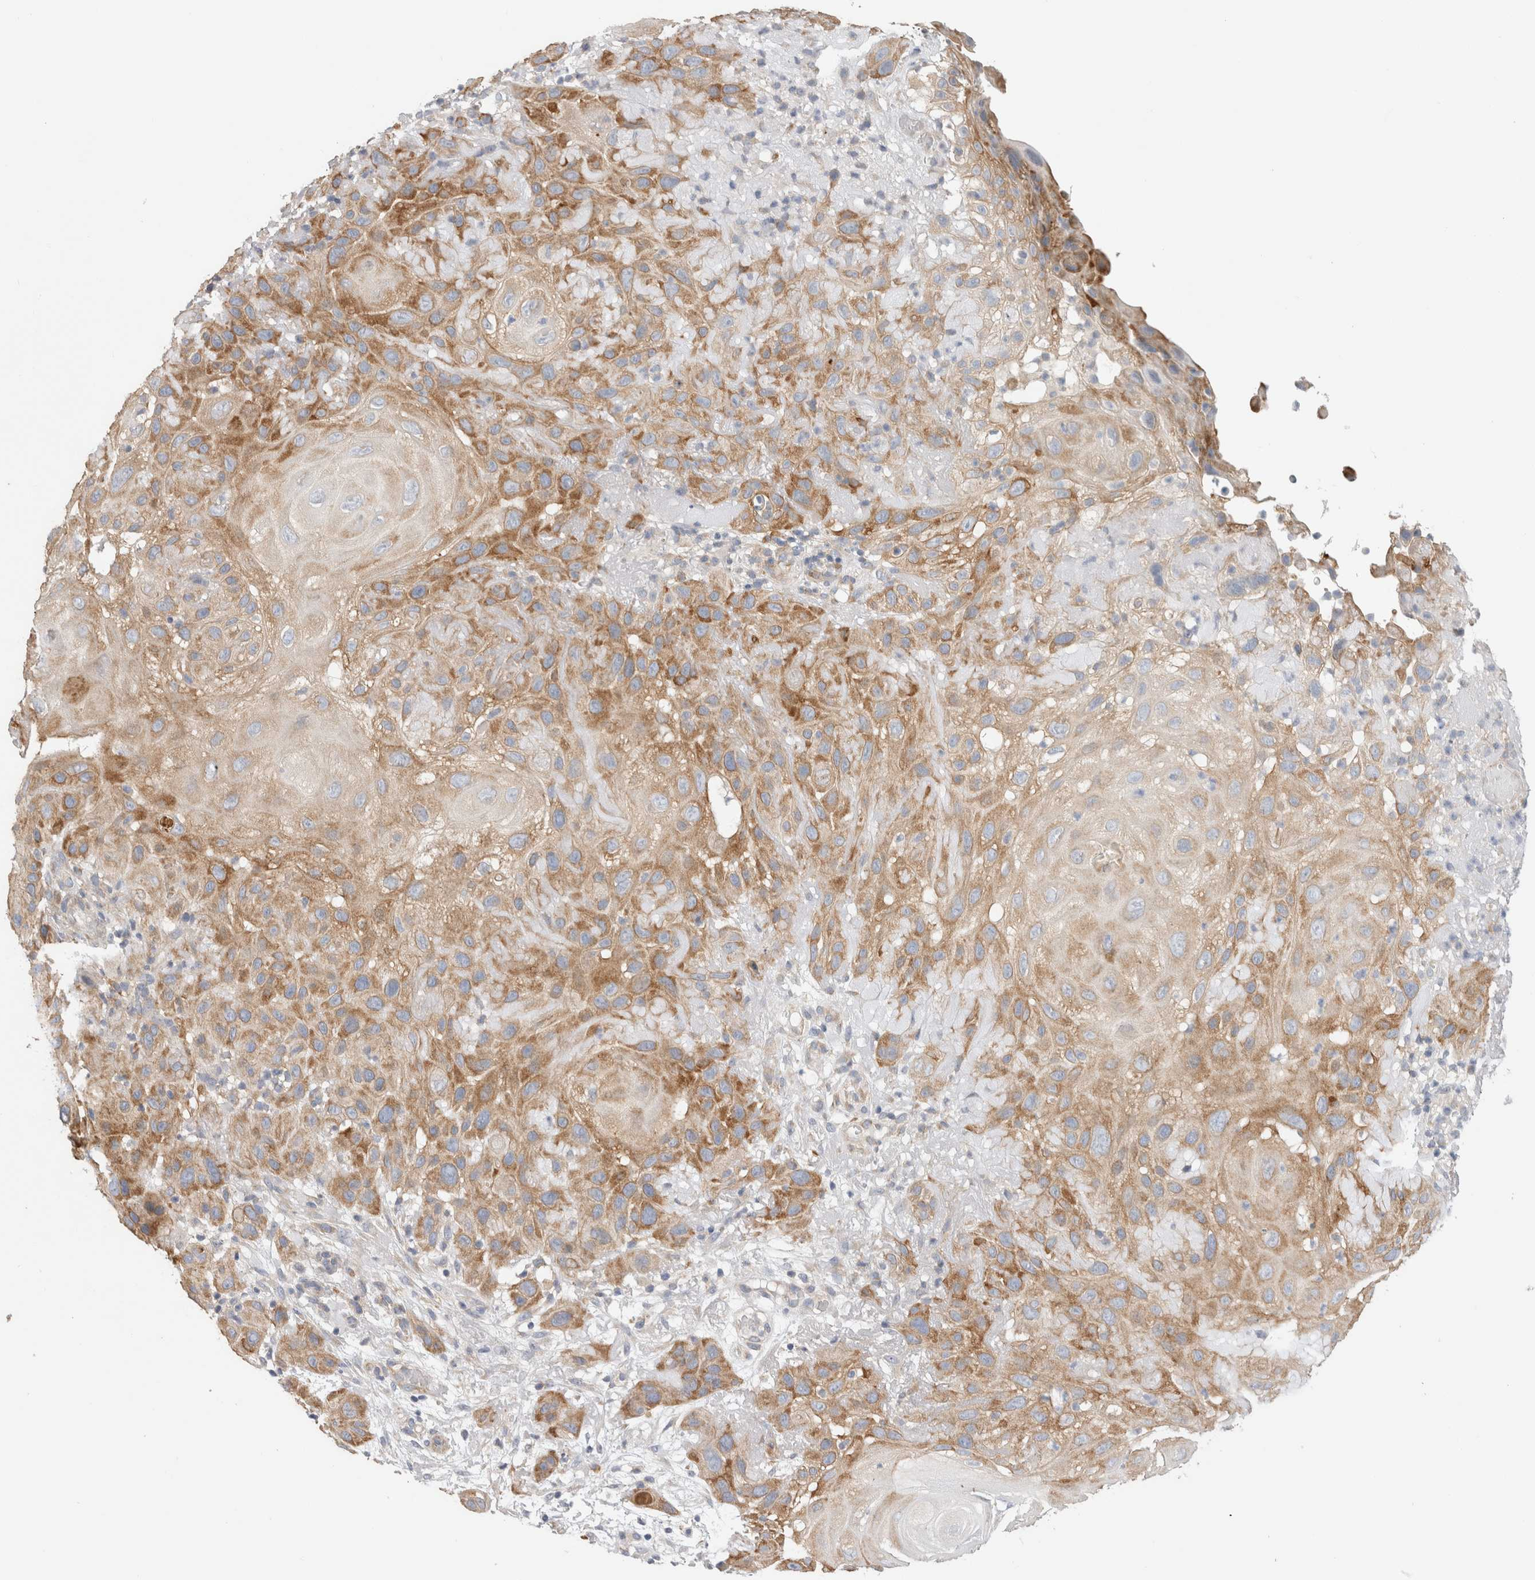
{"staining": {"intensity": "moderate", "quantity": ">75%", "location": "cytoplasmic/membranous"}, "tissue": "skin cancer", "cell_type": "Tumor cells", "image_type": "cancer", "snomed": [{"axis": "morphology", "description": "Squamous cell carcinoma, NOS"}, {"axis": "topography", "description": "Skin"}], "caption": "Skin cancer (squamous cell carcinoma) stained with a brown dye reveals moderate cytoplasmic/membranous positive positivity in approximately >75% of tumor cells.", "gene": "ZNF23", "patient": {"sex": "female", "age": 96}}